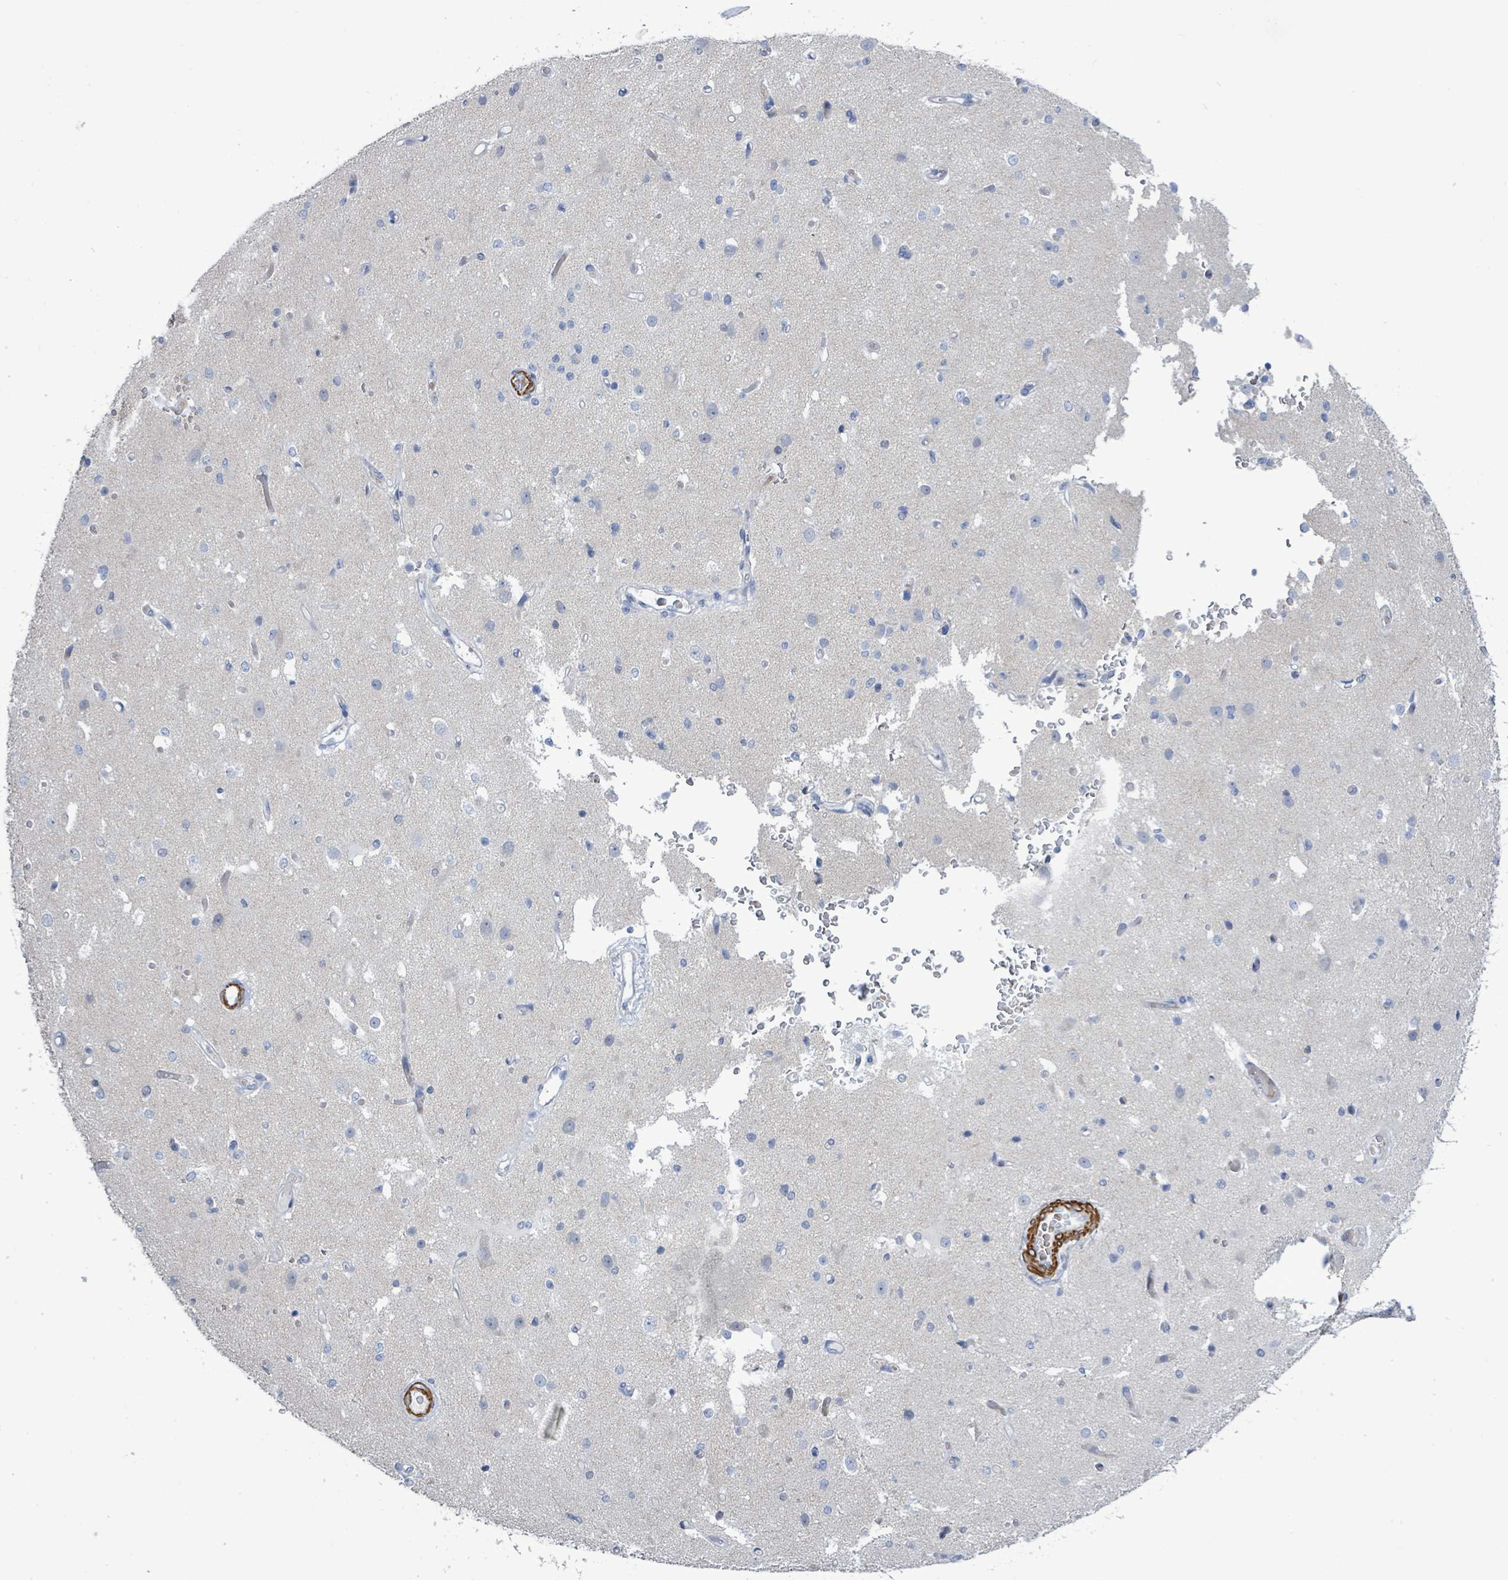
{"staining": {"intensity": "negative", "quantity": "none", "location": "none"}, "tissue": "cerebral cortex", "cell_type": "Endothelial cells", "image_type": "normal", "snomed": [{"axis": "morphology", "description": "Normal tissue, NOS"}, {"axis": "morphology", "description": "Inflammation, NOS"}, {"axis": "topography", "description": "Cerebral cortex"}], "caption": "DAB immunohistochemical staining of benign human cerebral cortex displays no significant expression in endothelial cells.", "gene": "DMRTC1B", "patient": {"sex": "male", "age": 6}}